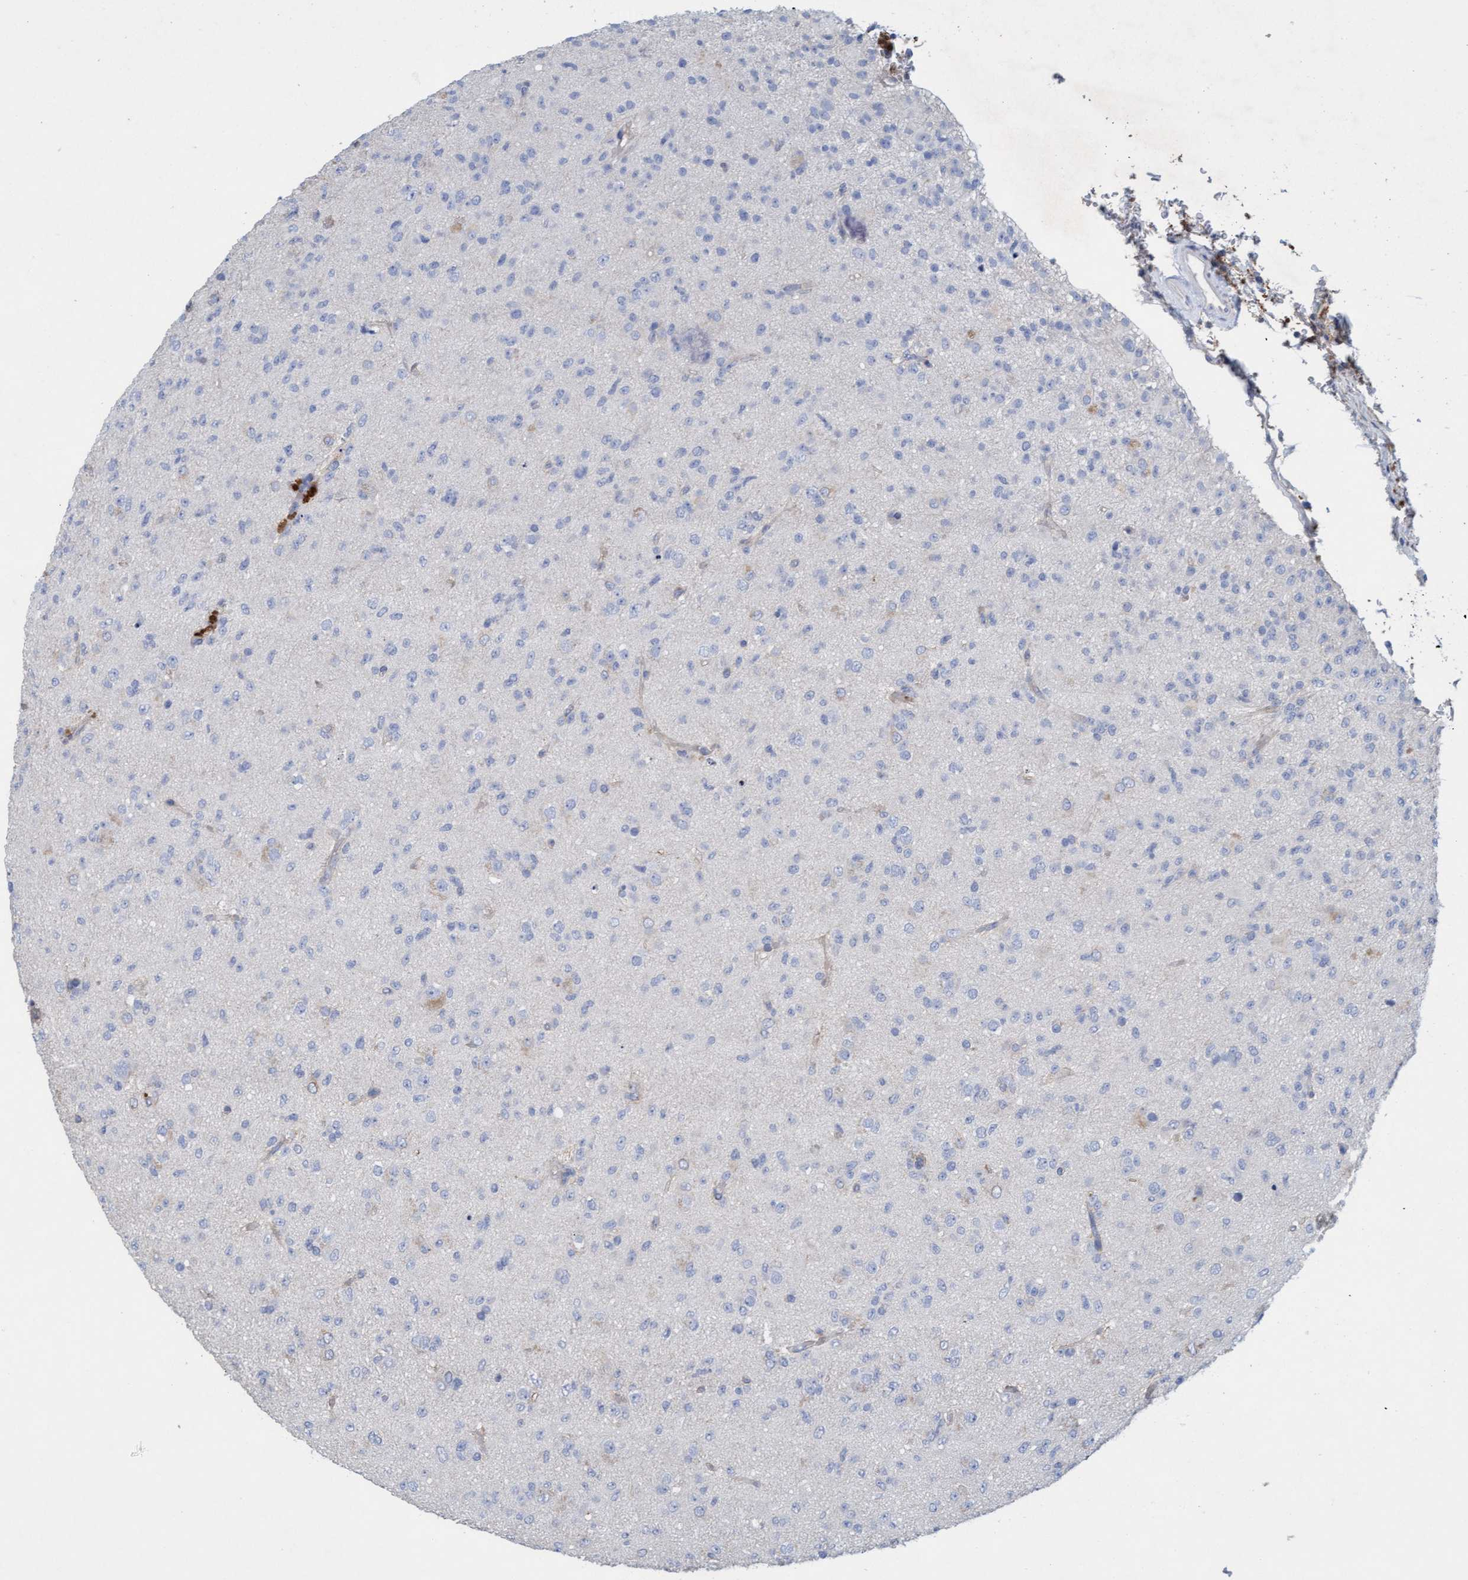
{"staining": {"intensity": "negative", "quantity": "none", "location": "none"}, "tissue": "glioma", "cell_type": "Tumor cells", "image_type": "cancer", "snomed": [{"axis": "morphology", "description": "Glioma, malignant, Low grade"}, {"axis": "topography", "description": "Brain"}], "caption": "The IHC histopathology image has no significant expression in tumor cells of glioma tissue.", "gene": "SIGIRR", "patient": {"sex": "male", "age": 65}}